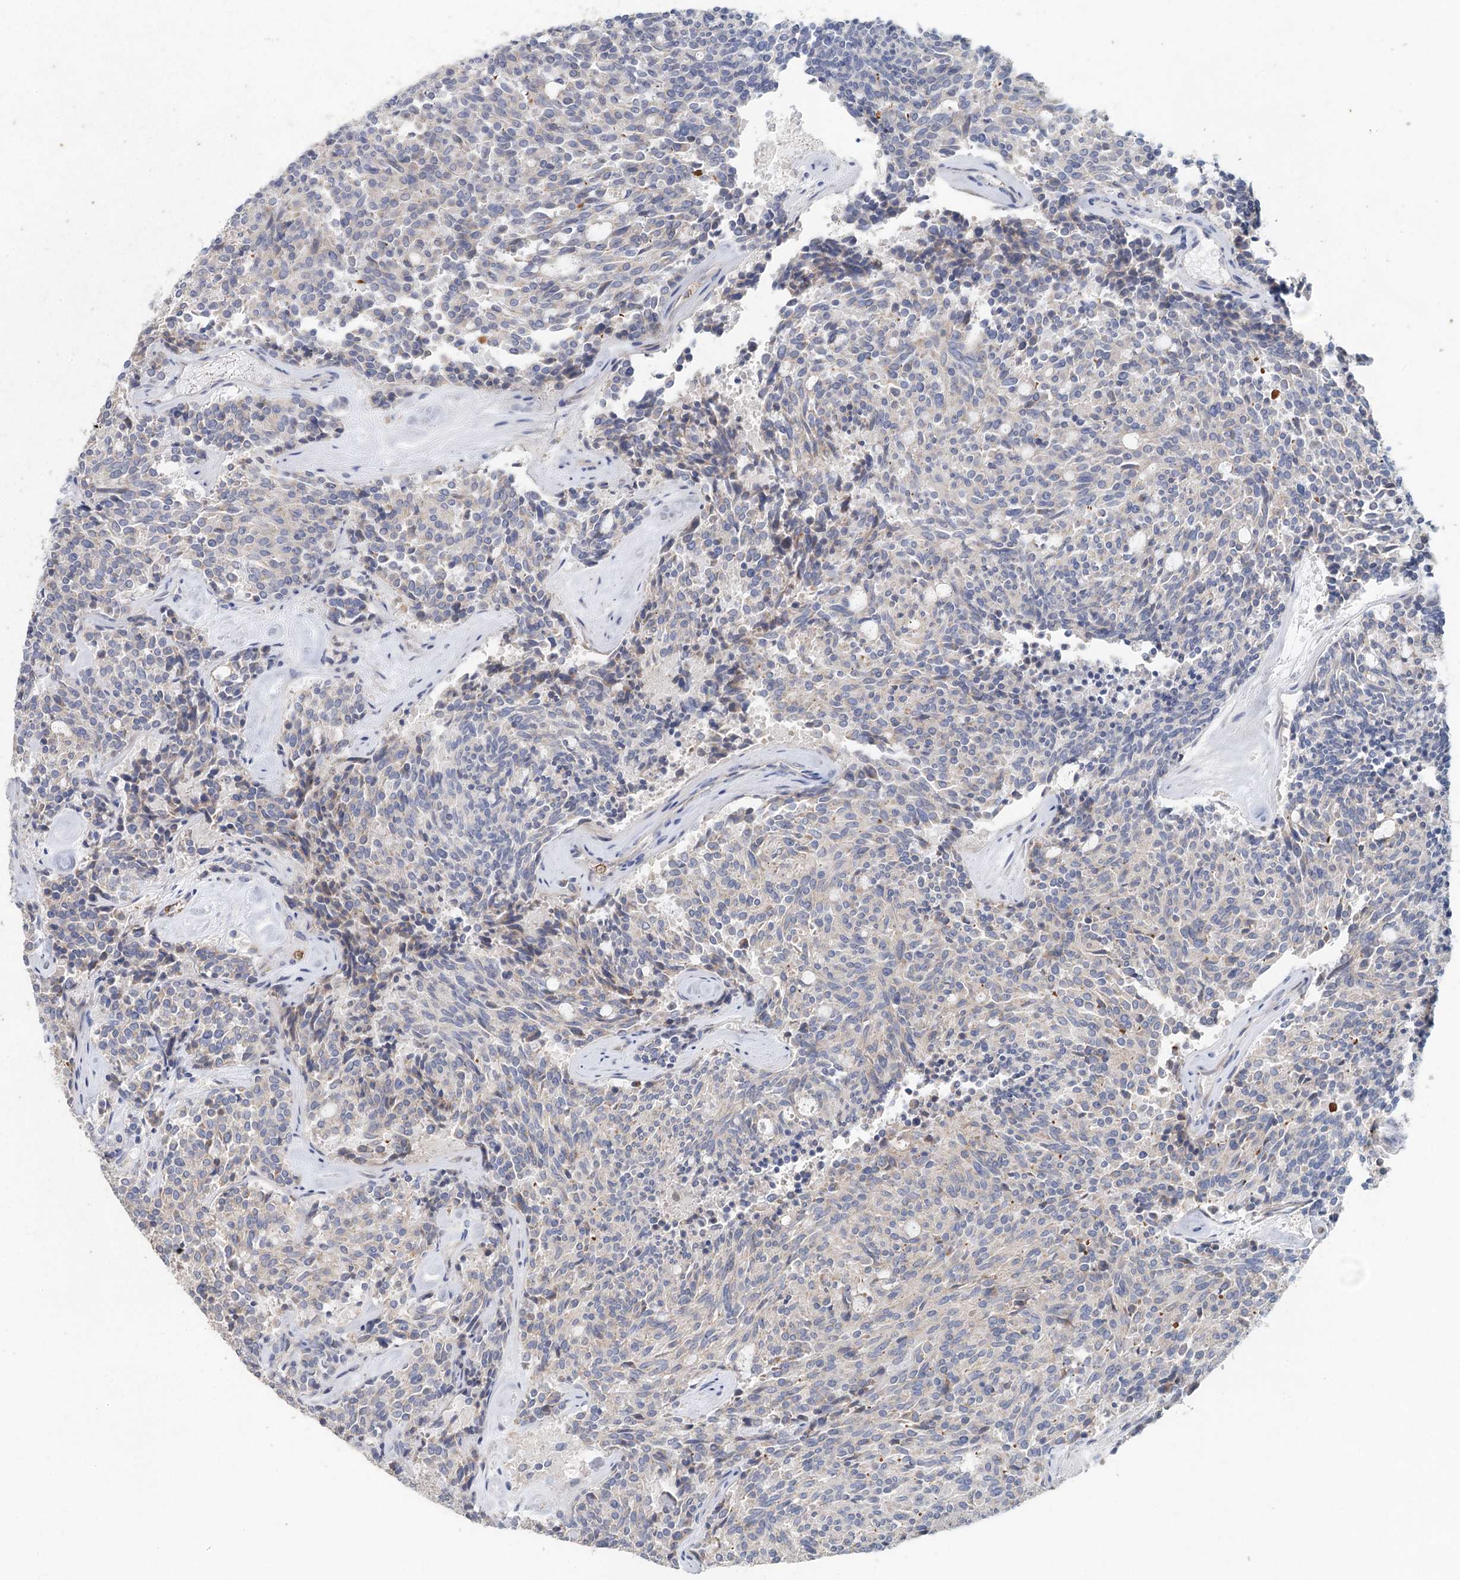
{"staining": {"intensity": "negative", "quantity": "none", "location": "none"}, "tissue": "carcinoid", "cell_type": "Tumor cells", "image_type": "cancer", "snomed": [{"axis": "morphology", "description": "Carcinoid, malignant, NOS"}, {"axis": "topography", "description": "Pancreas"}], "caption": "Immunohistochemistry image of neoplastic tissue: human carcinoid stained with DAB (3,3'-diaminobenzidine) reveals no significant protein staining in tumor cells.", "gene": "MYL6B", "patient": {"sex": "female", "age": 54}}